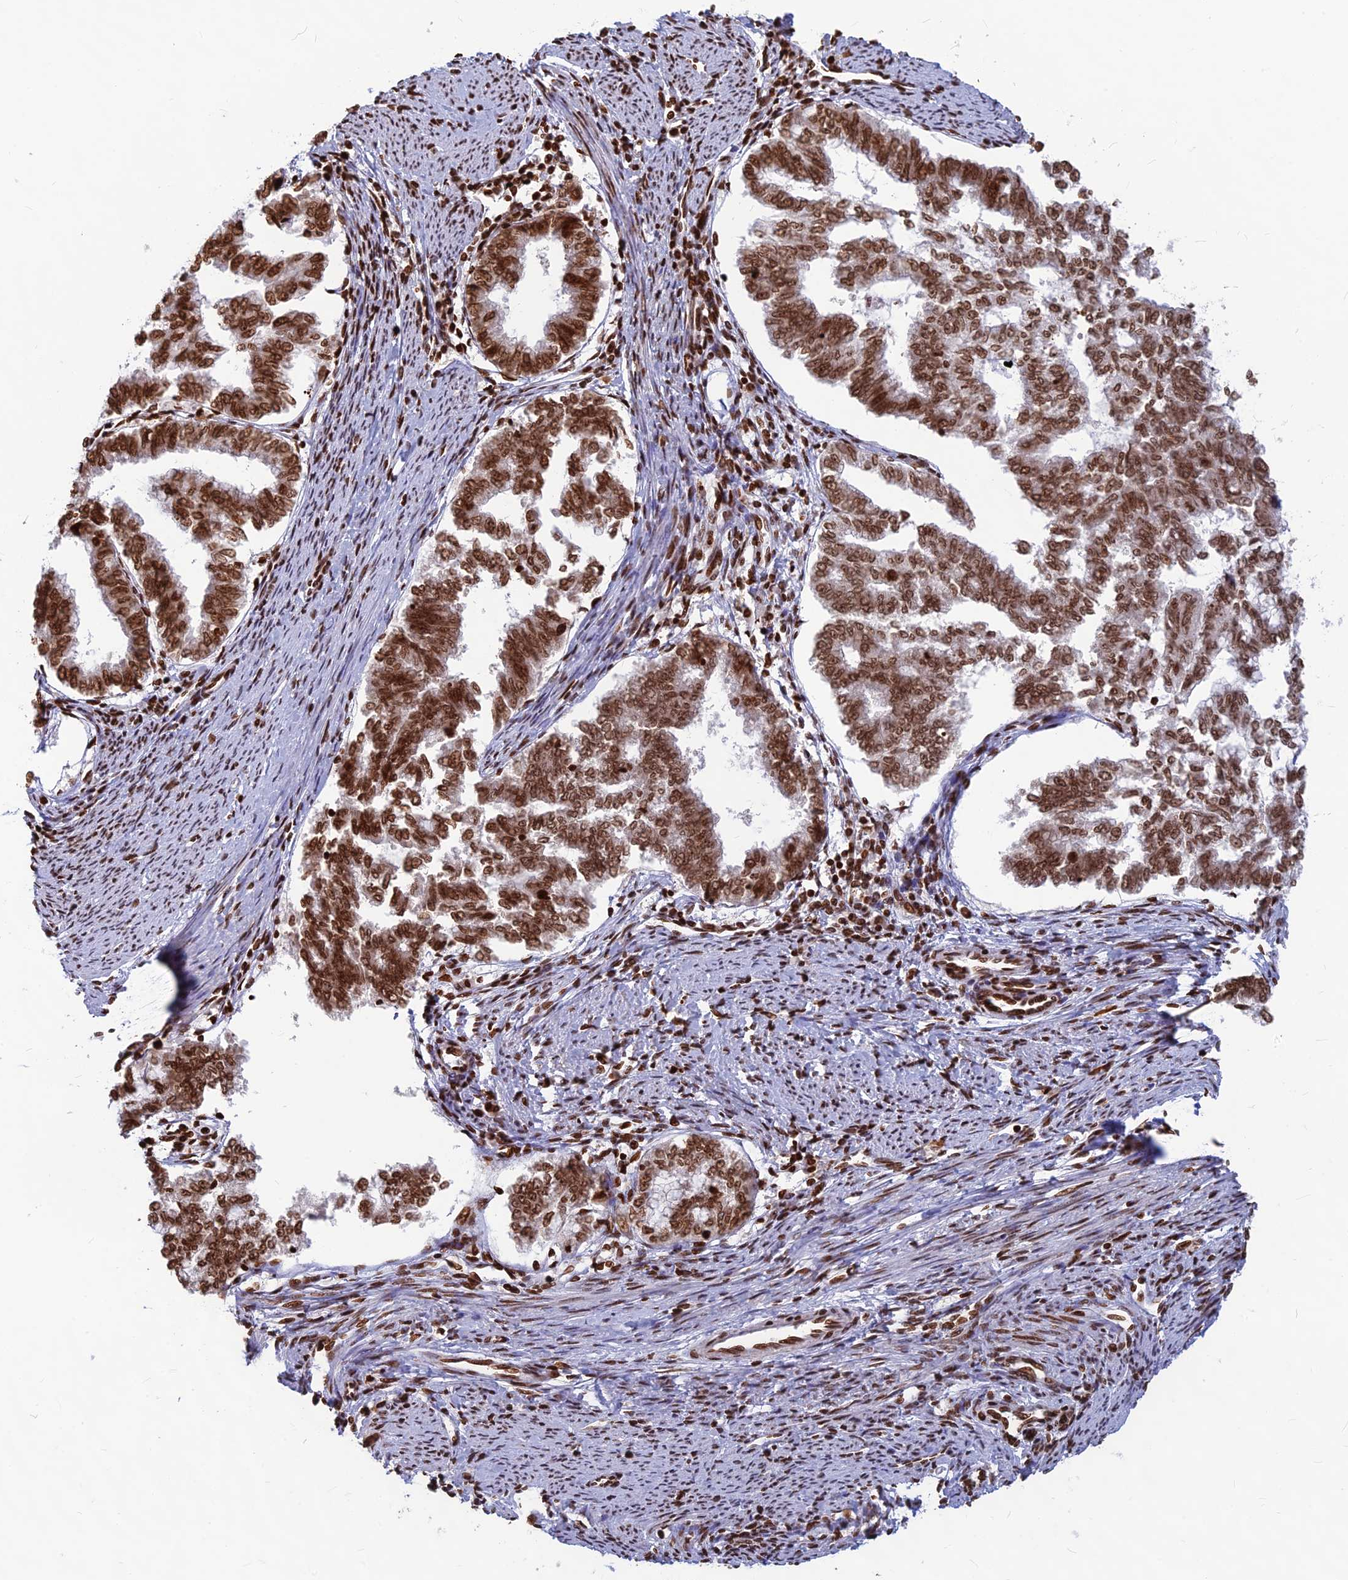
{"staining": {"intensity": "strong", "quantity": ">75%", "location": "nuclear"}, "tissue": "endometrial cancer", "cell_type": "Tumor cells", "image_type": "cancer", "snomed": [{"axis": "morphology", "description": "Adenocarcinoma, NOS"}, {"axis": "topography", "description": "Endometrium"}], "caption": "IHC (DAB (3,3'-diaminobenzidine)) staining of human endometrial cancer shows strong nuclear protein staining in about >75% of tumor cells.", "gene": "TET2", "patient": {"sex": "female", "age": 79}}